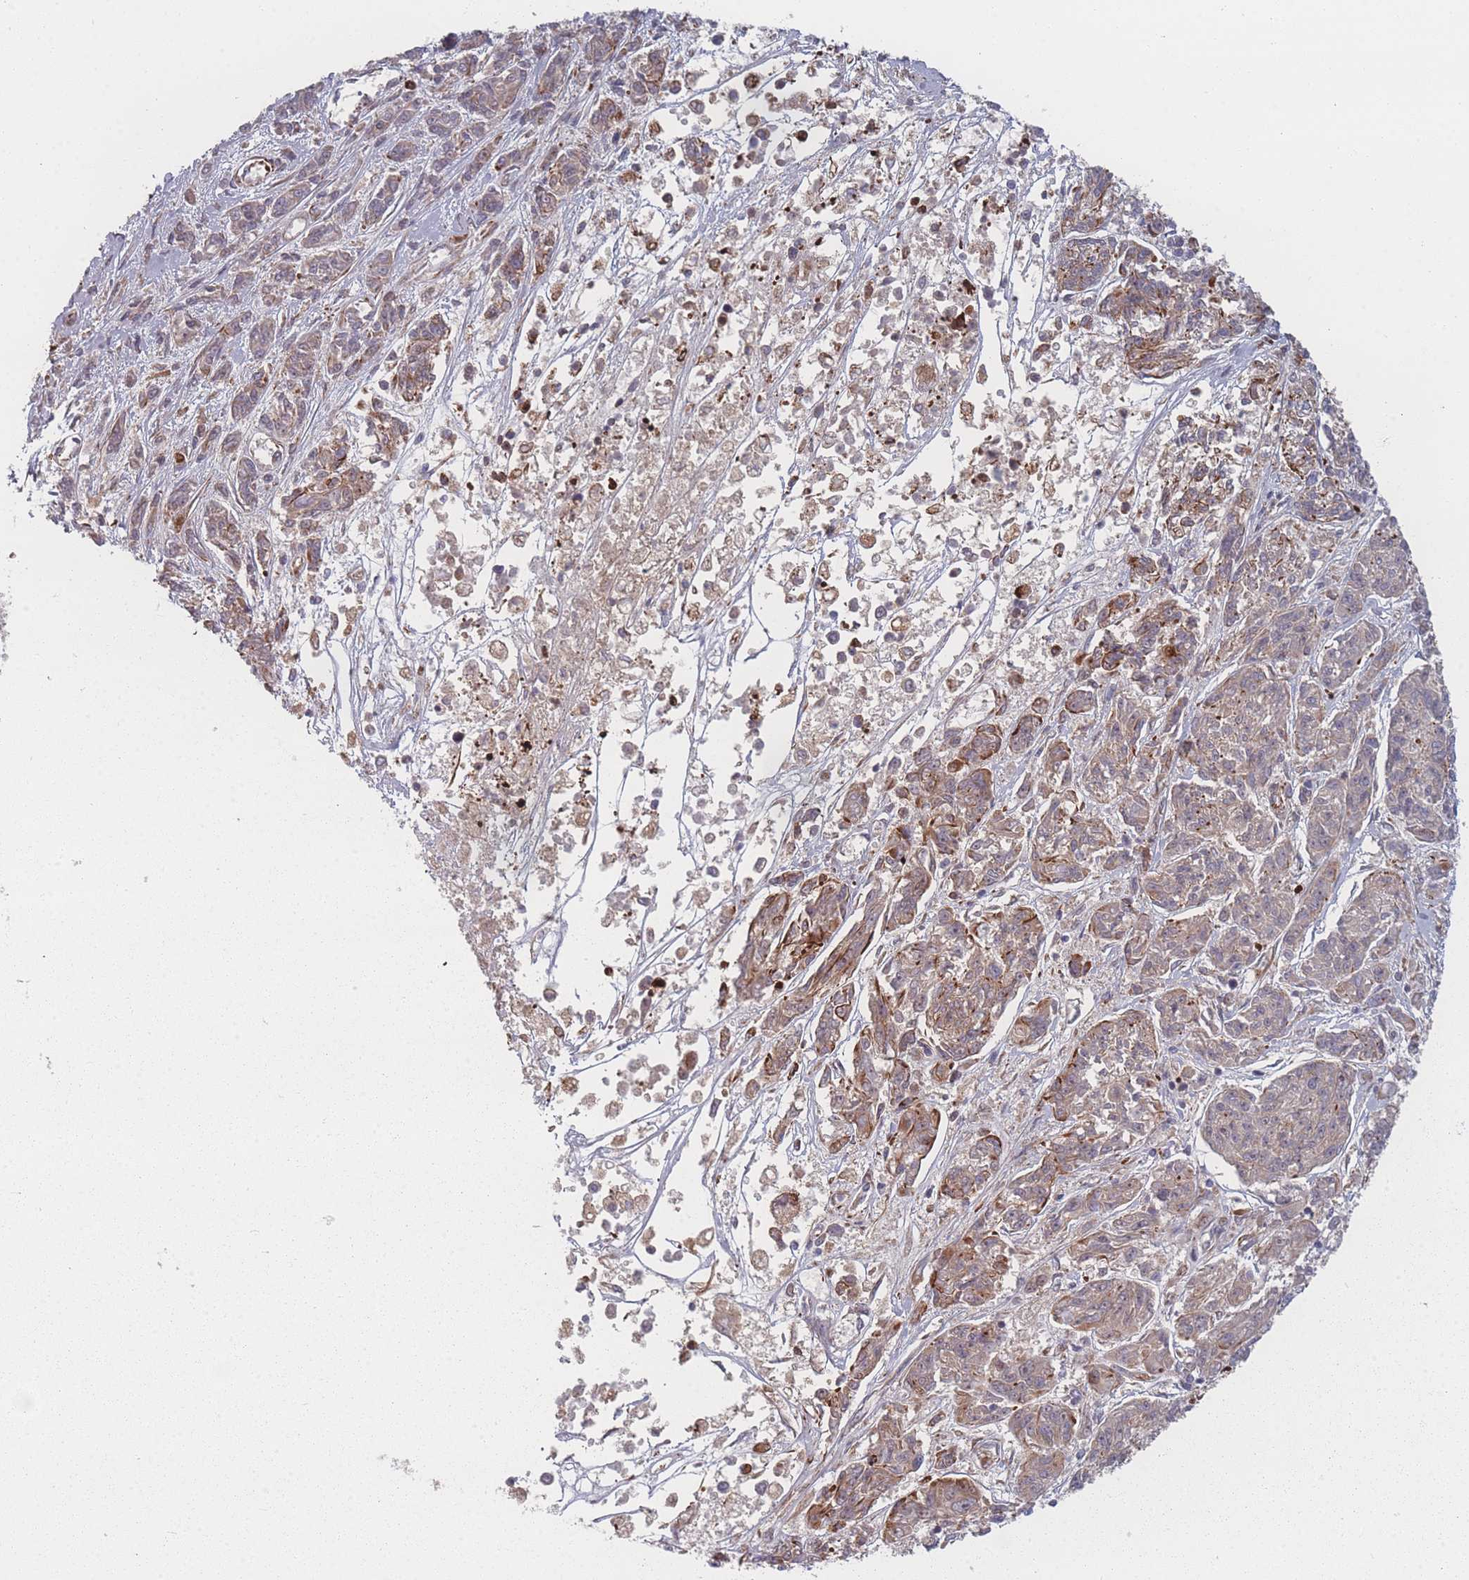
{"staining": {"intensity": "weak", "quantity": ">75%", "location": "cytoplasmic/membranous"}, "tissue": "melanoma", "cell_type": "Tumor cells", "image_type": "cancer", "snomed": [{"axis": "morphology", "description": "Malignant melanoma, NOS"}, {"axis": "topography", "description": "Skin"}], "caption": "Malignant melanoma stained with a brown dye shows weak cytoplasmic/membranous positive expression in about >75% of tumor cells.", "gene": "EEF1AKMT2", "patient": {"sex": "male", "age": 53}}